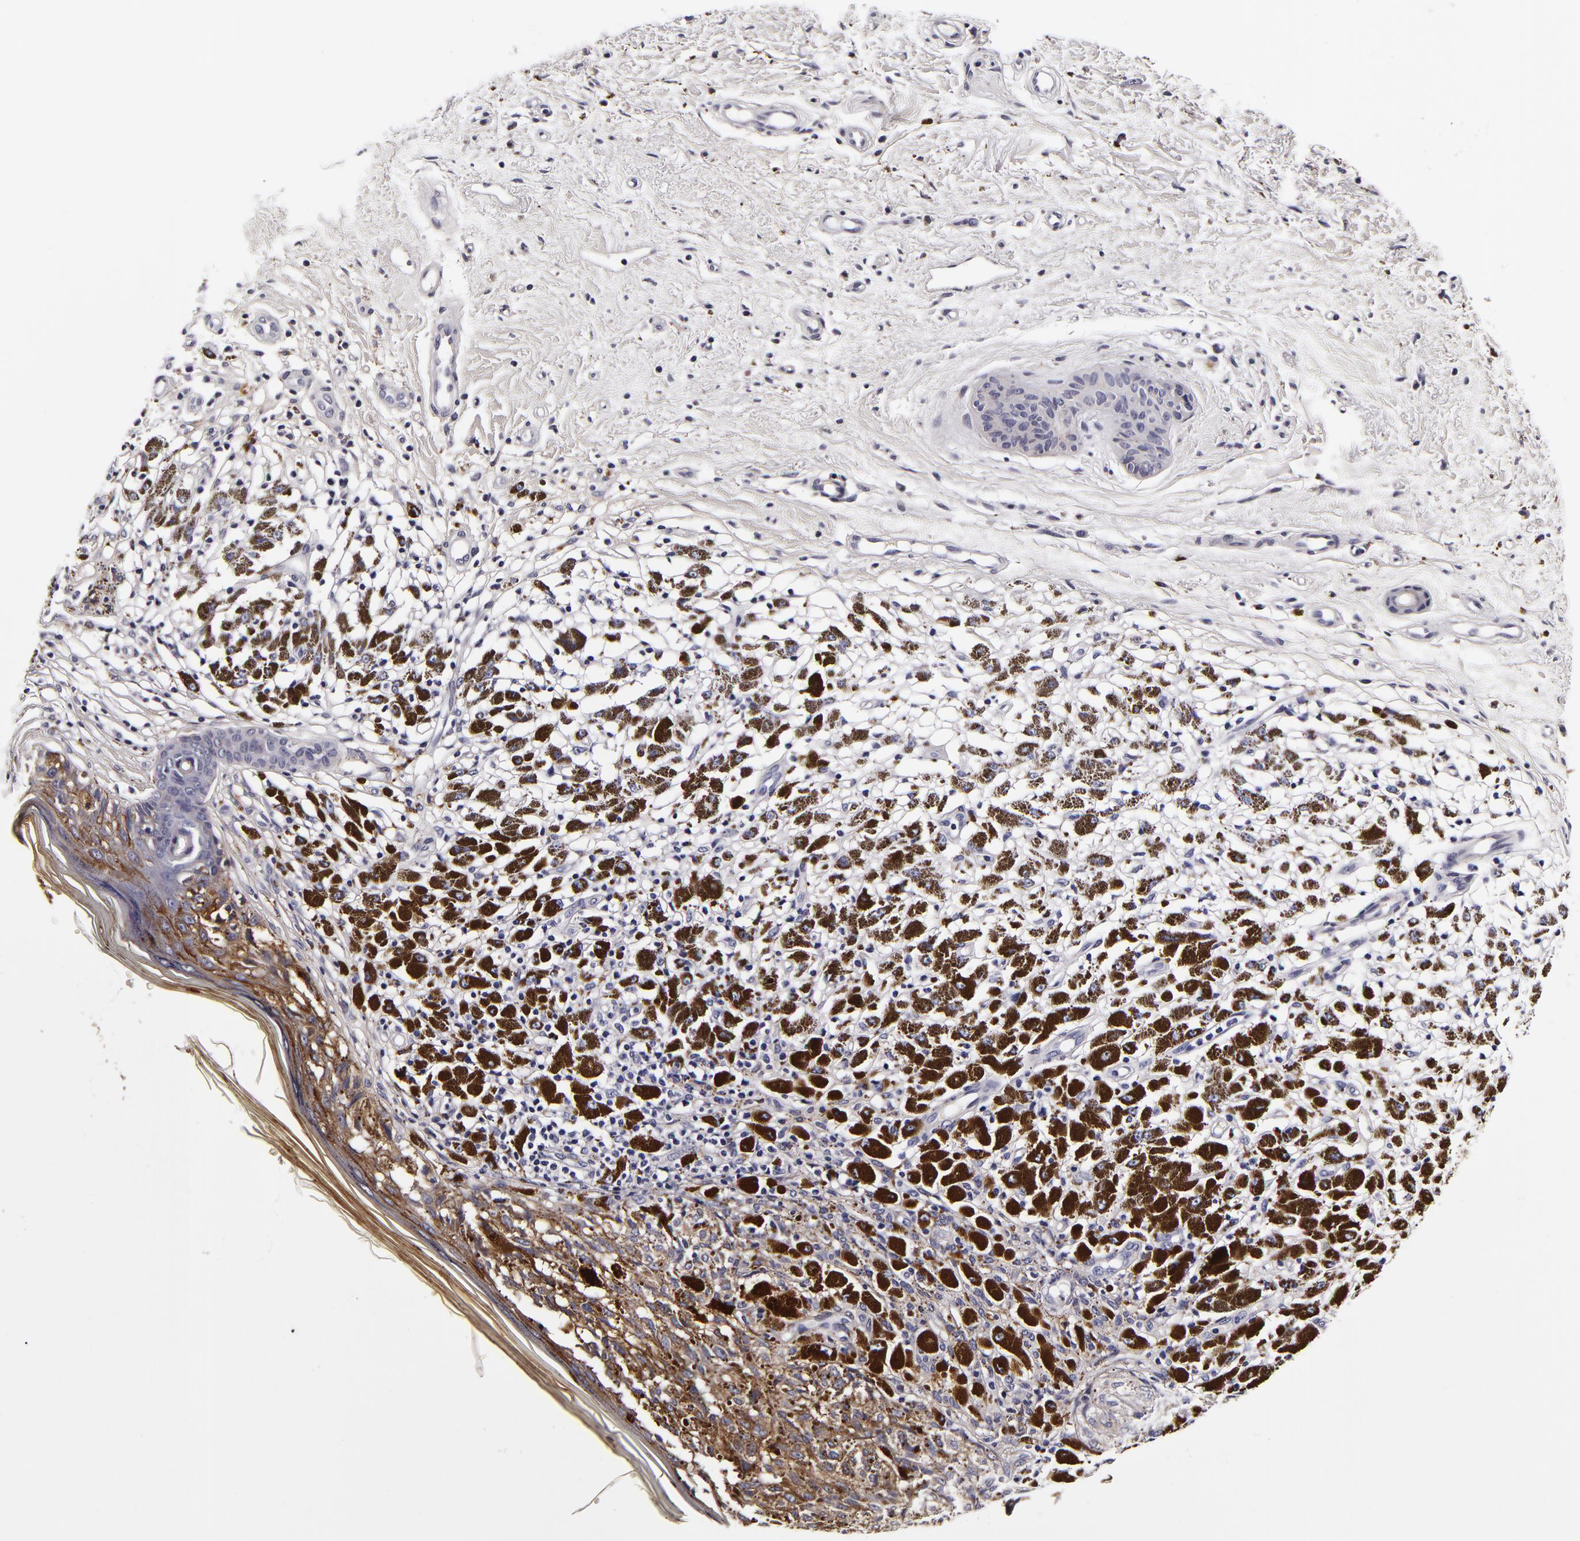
{"staining": {"intensity": "negative", "quantity": "none", "location": "none"}, "tissue": "melanoma", "cell_type": "Tumor cells", "image_type": "cancer", "snomed": [{"axis": "morphology", "description": "Malignant melanoma, NOS"}, {"axis": "topography", "description": "Skin"}], "caption": "A histopathology image of malignant melanoma stained for a protein displays no brown staining in tumor cells.", "gene": "LGALS3BP", "patient": {"sex": "male", "age": 88}}